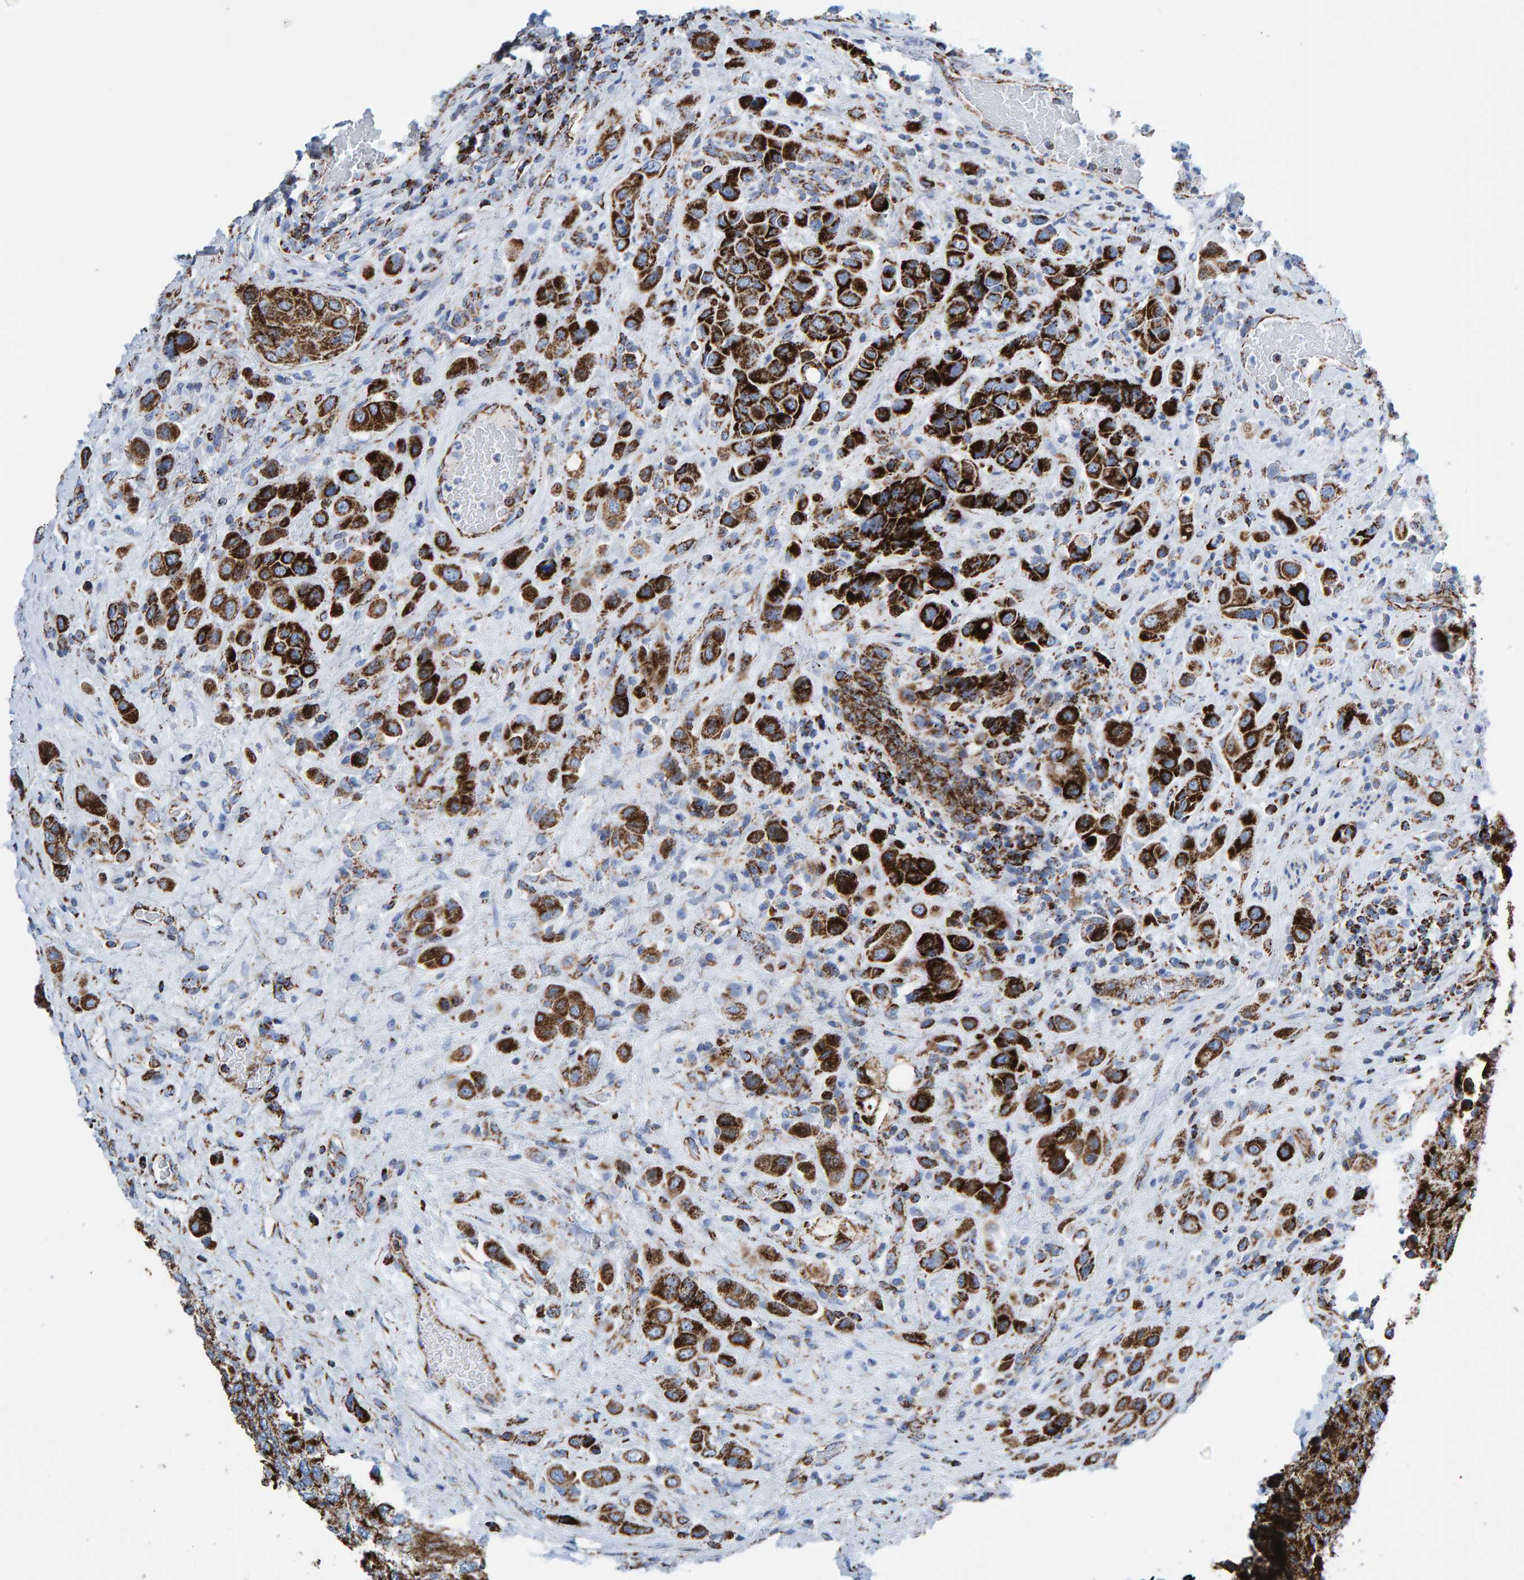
{"staining": {"intensity": "strong", "quantity": ">75%", "location": "cytoplasmic/membranous"}, "tissue": "urothelial cancer", "cell_type": "Tumor cells", "image_type": "cancer", "snomed": [{"axis": "morphology", "description": "Urothelial carcinoma, High grade"}, {"axis": "topography", "description": "Urinary bladder"}], "caption": "Protein analysis of urothelial cancer tissue demonstrates strong cytoplasmic/membranous expression in approximately >75% of tumor cells.", "gene": "ENSG00000262660", "patient": {"sex": "male", "age": 50}}